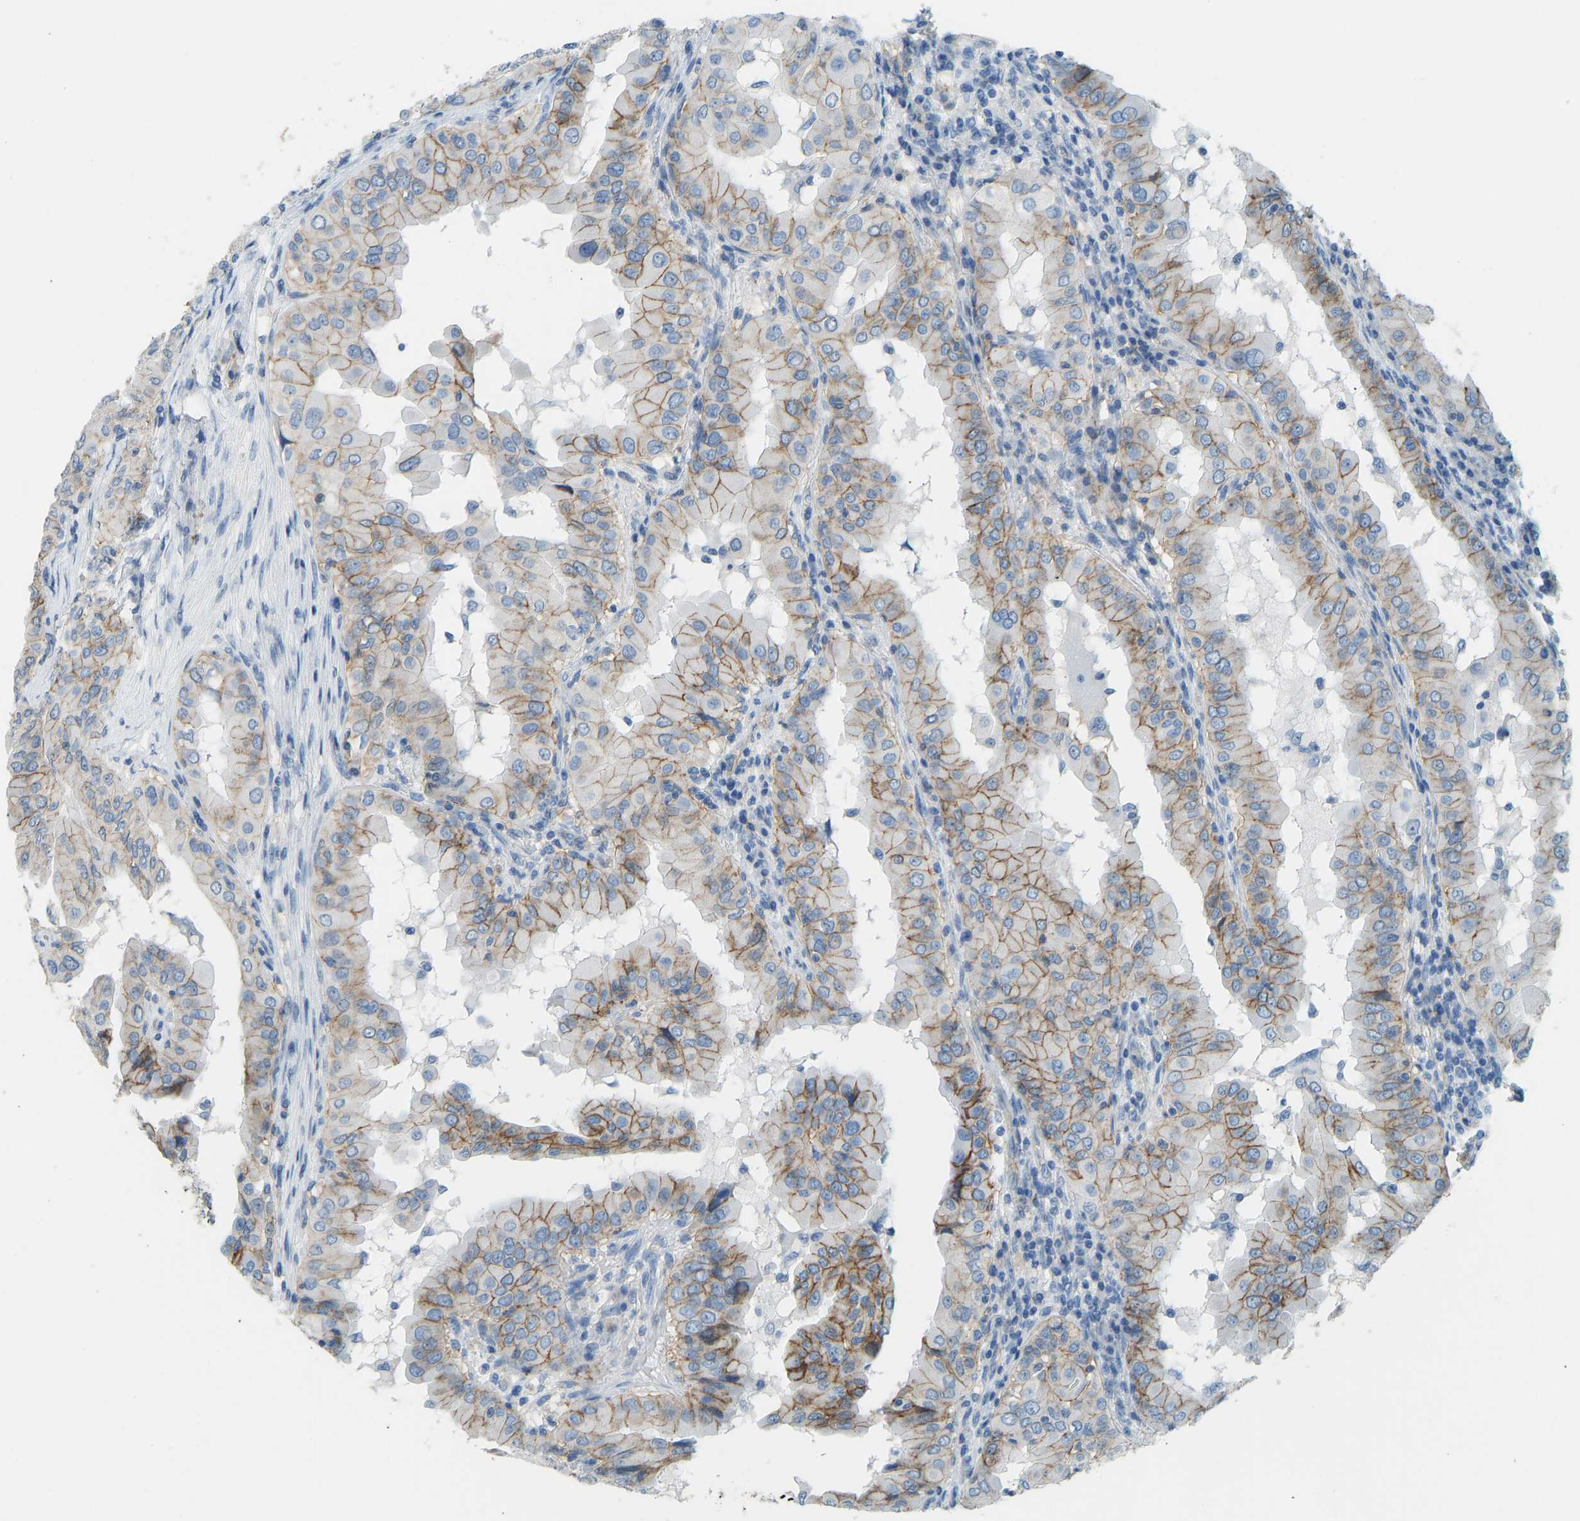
{"staining": {"intensity": "moderate", "quantity": ">75%", "location": "cytoplasmic/membranous"}, "tissue": "thyroid cancer", "cell_type": "Tumor cells", "image_type": "cancer", "snomed": [{"axis": "morphology", "description": "Papillary adenocarcinoma, NOS"}, {"axis": "topography", "description": "Thyroid gland"}], "caption": "Tumor cells reveal moderate cytoplasmic/membranous positivity in approximately >75% of cells in thyroid cancer.", "gene": "ATP1A1", "patient": {"sex": "male", "age": 33}}